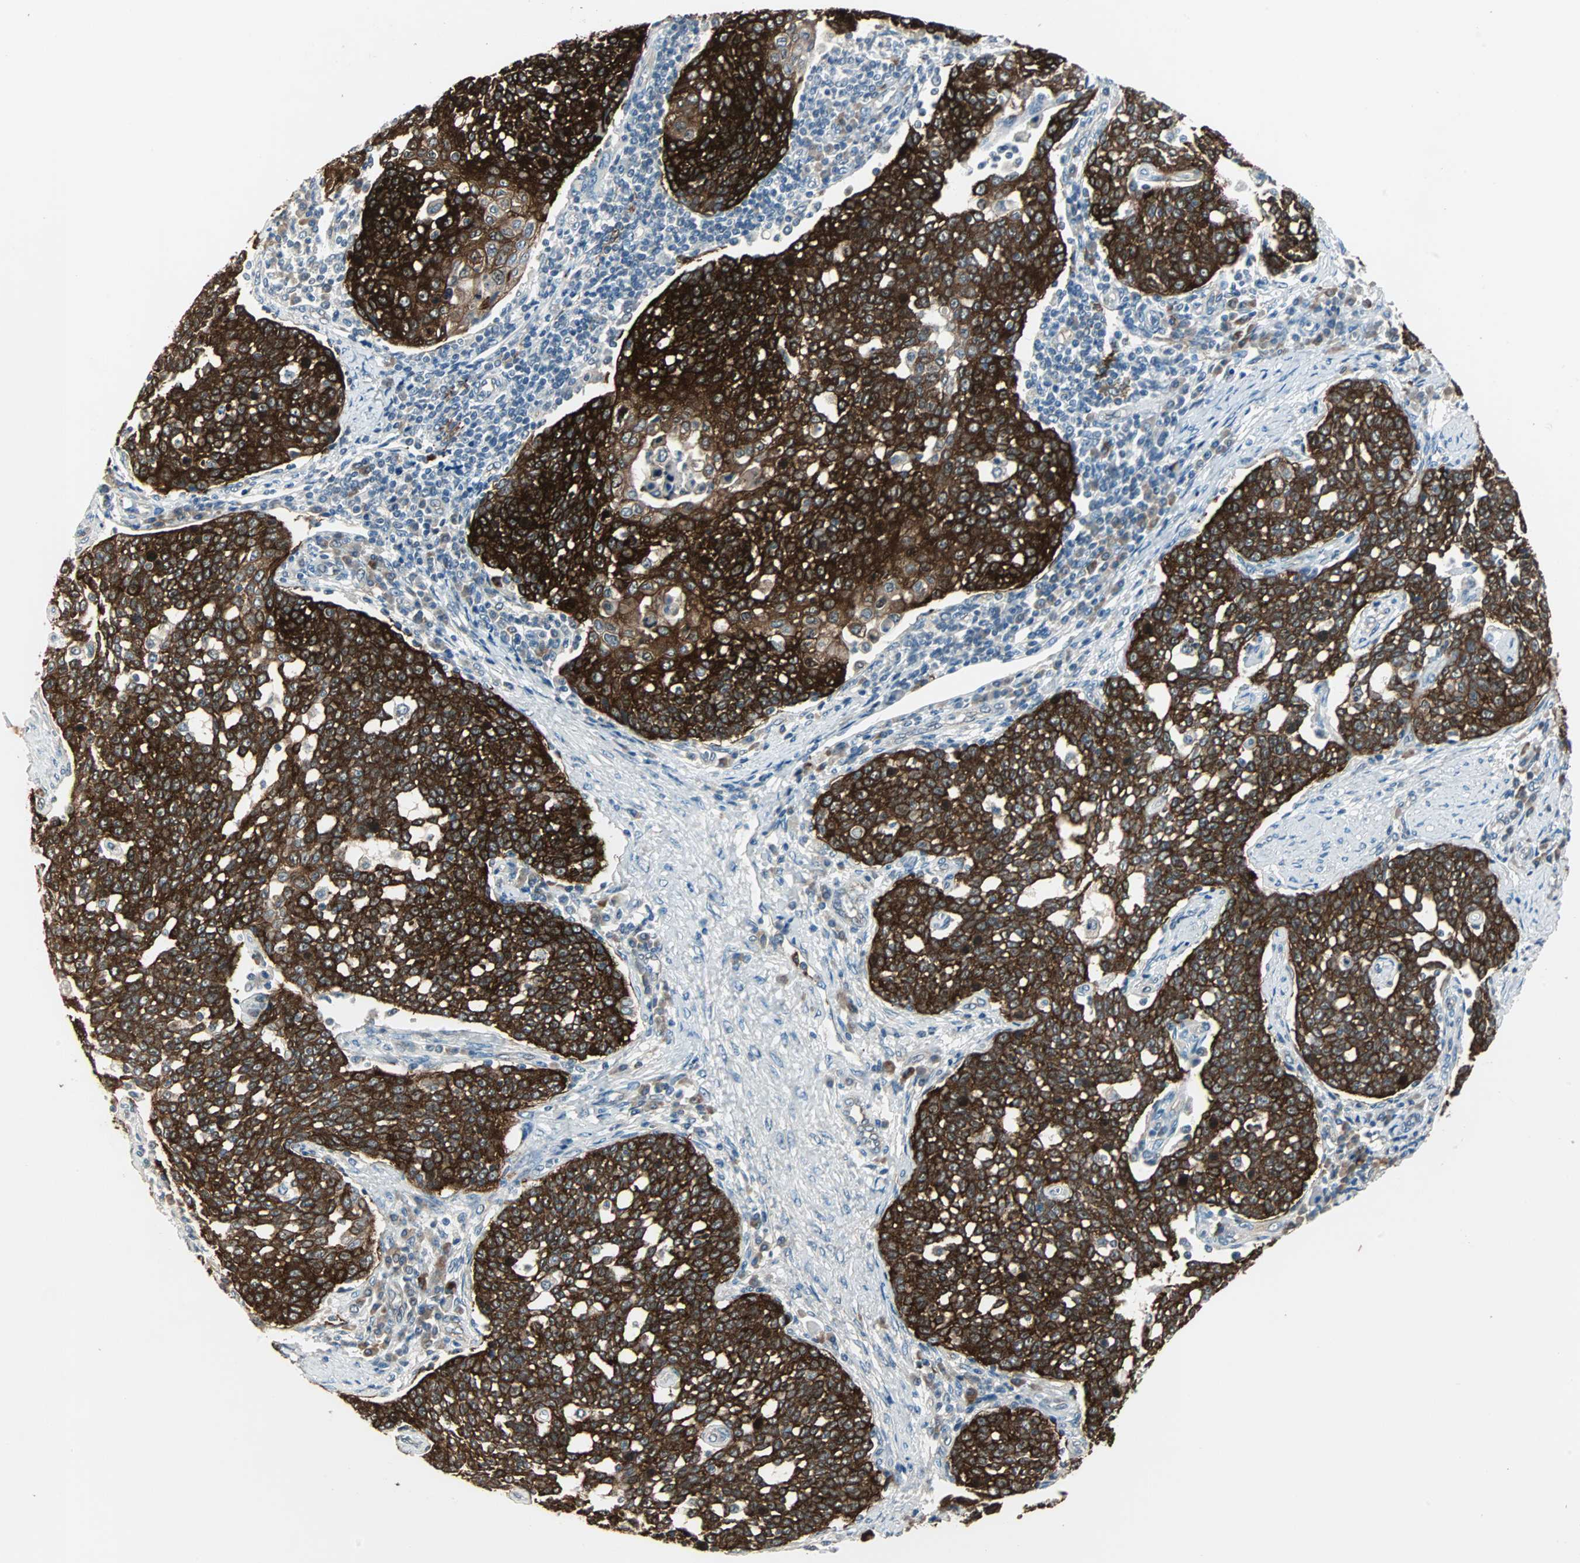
{"staining": {"intensity": "strong", "quantity": ">75%", "location": "cytoplasmic/membranous"}, "tissue": "cervical cancer", "cell_type": "Tumor cells", "image_type": "cancer", "snomed": [{"axis": "morphology", "description": "Squamous cell carcinoma, NOS"}, {"axis": "topography", "description": "Cervix"}], "caption": "This histopathology image demonstrates cervical cancer (squamous cell carcinoma) stained with IHC to label a protein in brown. The cytoplasmic/membranous of tumor cells show strong positivity for the protein. Nuclei are counter-stained blue.", "gene": "CMC2", "patient": {"sex": "female", "age": 34}}